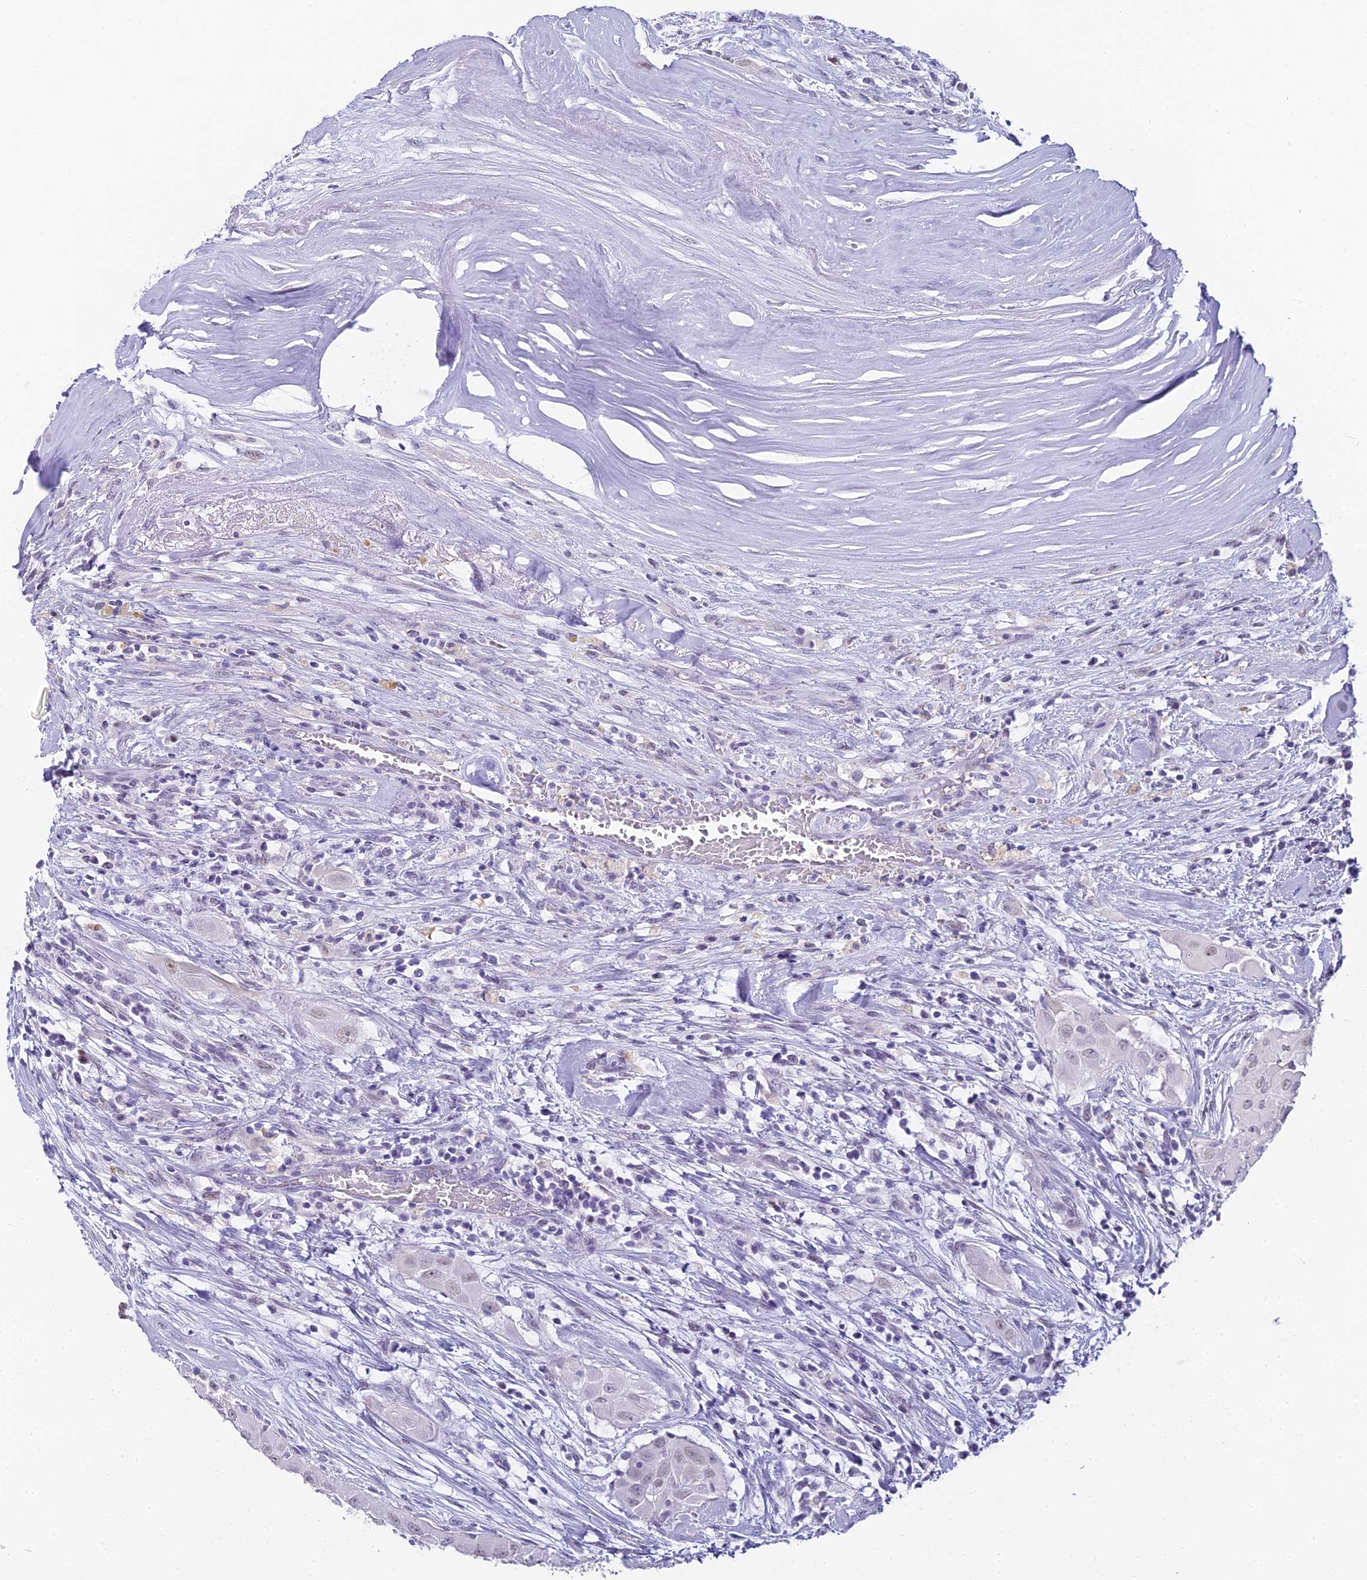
{"staining": {"intensity": "negative", "quantity": "none", "location": "none"}, "tissue": "thyroid cancer", "cell_type": "Tumor cells", "image_type": "cancer", "snomed": [{"axis": "morphology", "description": "Papillary adenocarcinoma, NOS"}, {"axis": "topography", "description": "Thyroid gland"}], "caption": "This is an IHC histopathology image of thyroid cancer (papillary adenocarcinoma). There is no positivity in tumor cells.", "gene": "ABHD14A-ACY1", "patient": {"sex": "female", "age": 59}}